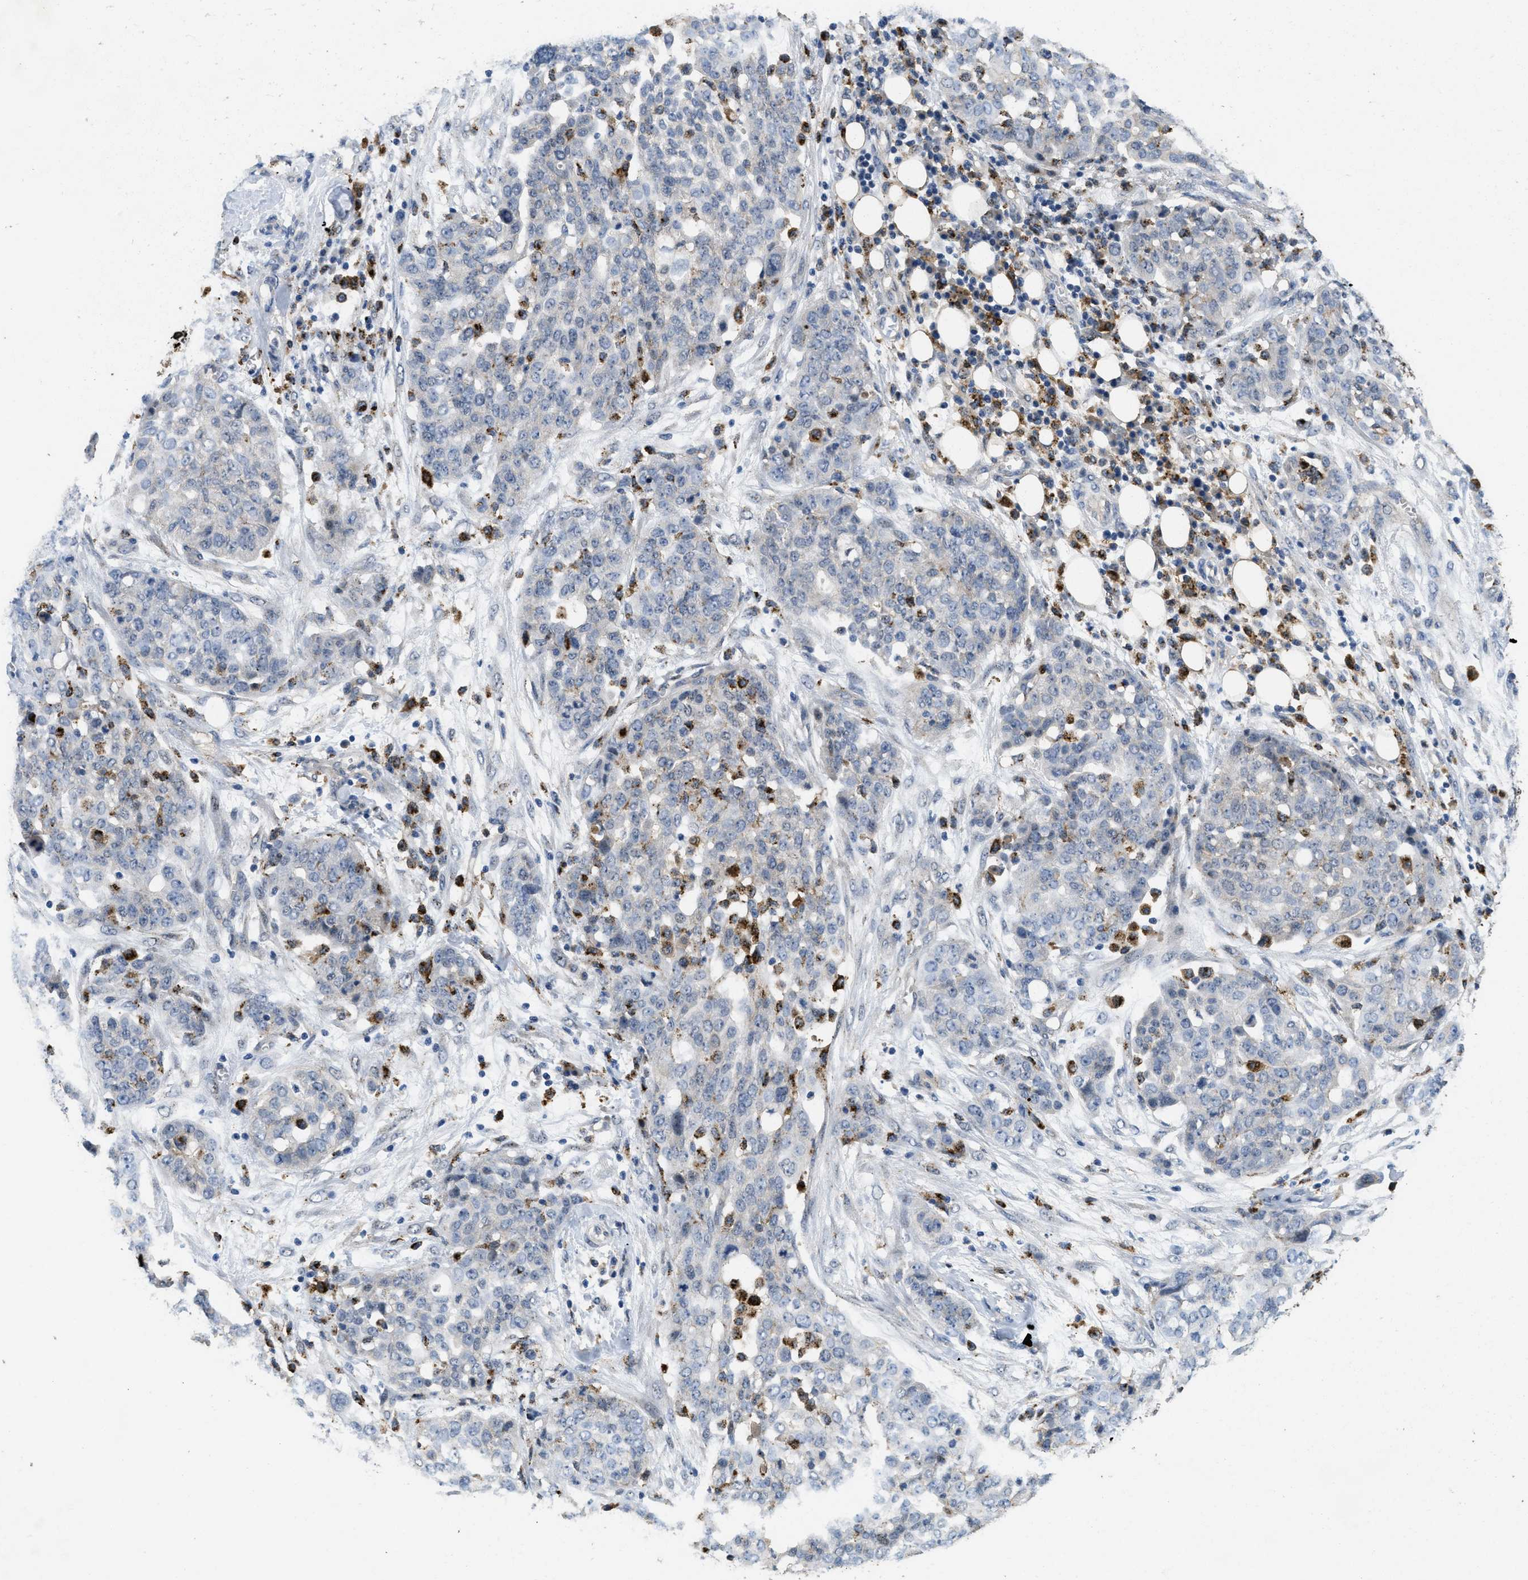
{"staining": {"intensity": "negative", "quantity": "none", "location": "none"}, "tissue": "ovarian cancer", "cell_type": "Tumor cells", "image_type": "cancer", "snomed": [{"axis": "morphology", "description": "Cystadenocarcinoma, serous, NOS"}, {"axis": "topography", "description": "Soft tissue"}, {"axis": "topography", "description": "Ovary"}], "caption": "An immunohistochemistry (IHC) photomicrograph of ovarian serous cystadenocarcinoma is shown. There is no staining in tumor cells of ovarian serous cystadenocarcinoma.", "gene": "BMPR2", "patient": {"sex": "female", "age": 57}}